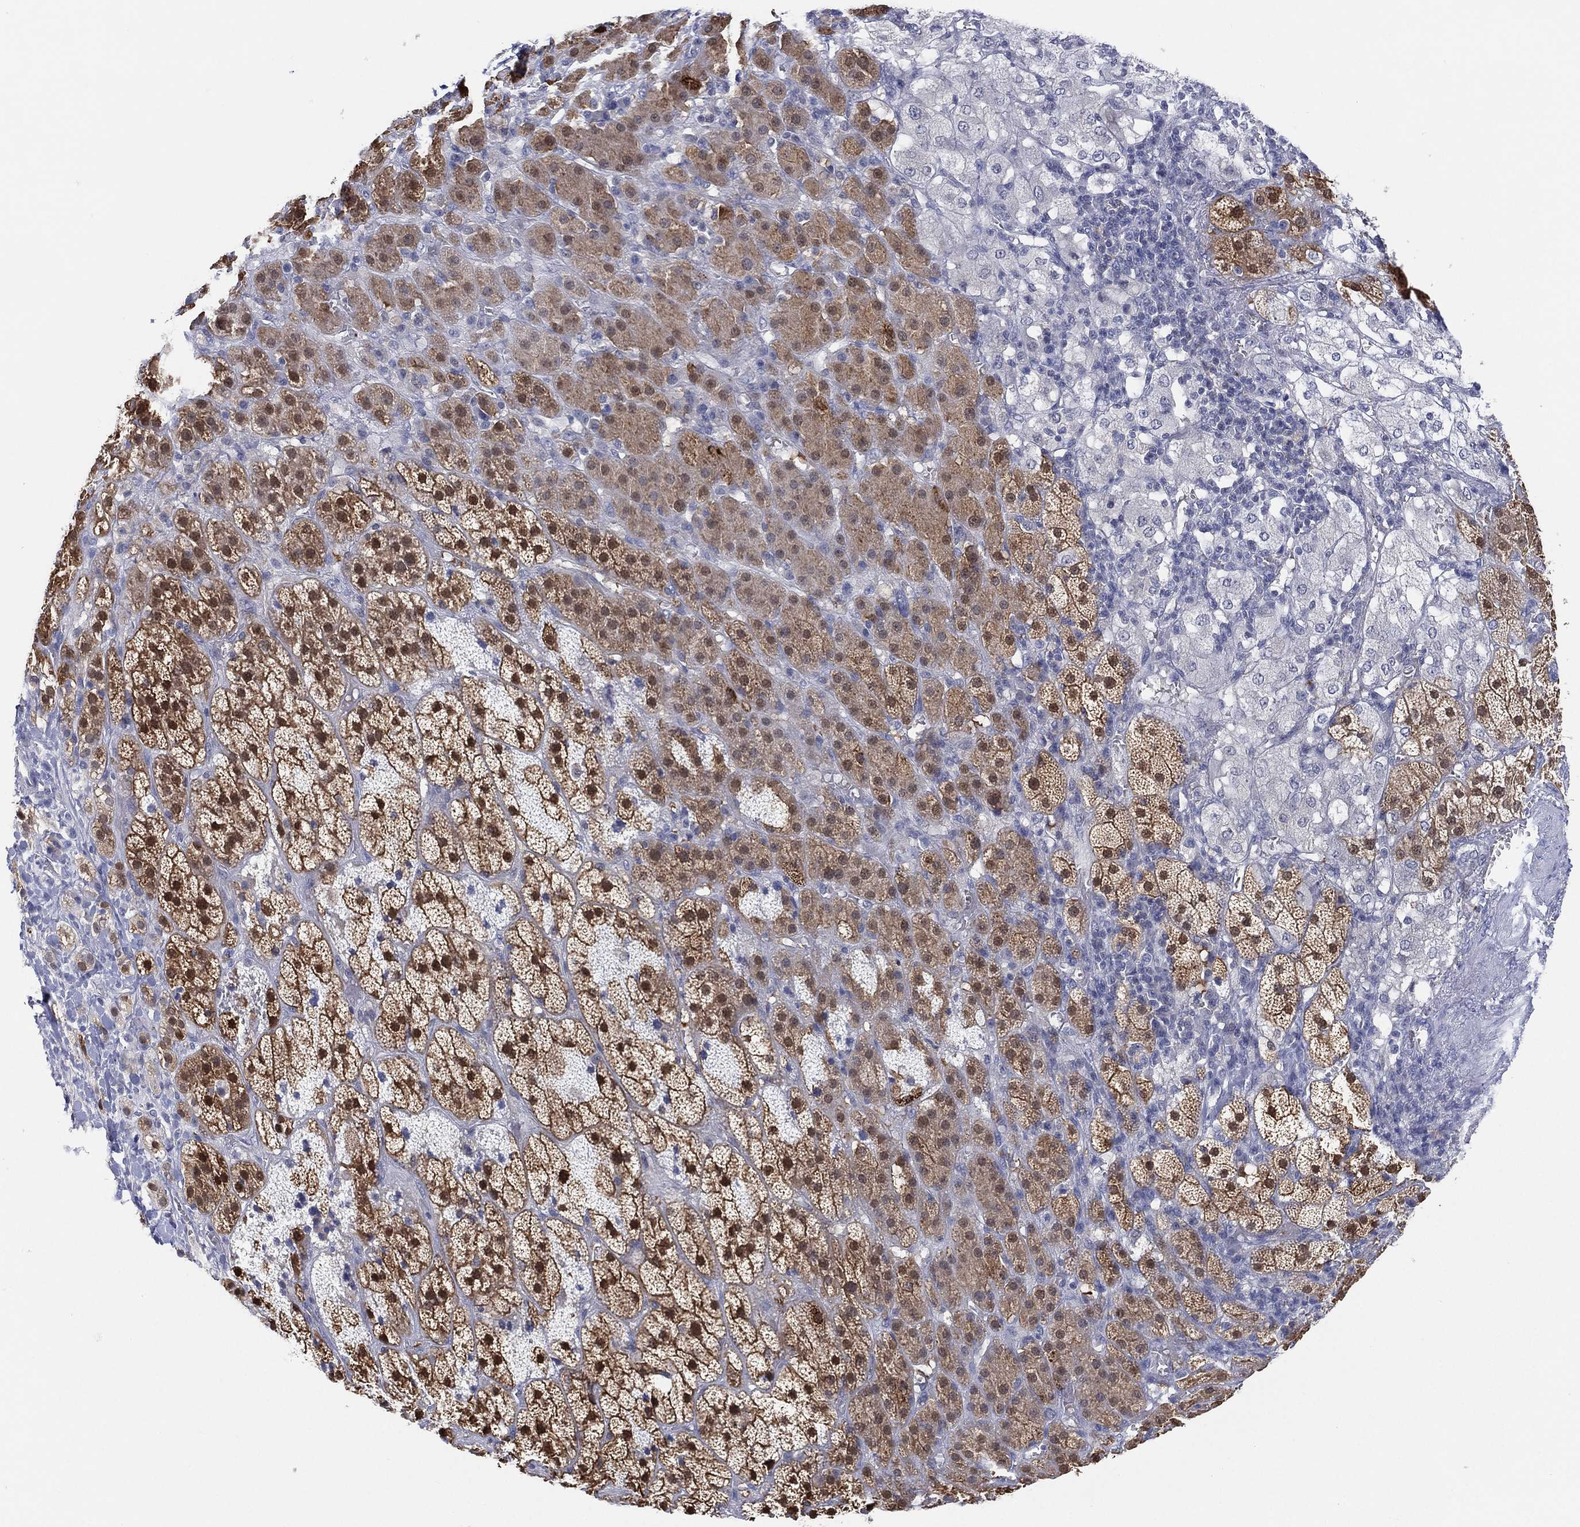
{"staining": {"intensity": "moderate", "quantity": "25%-75%", "location": "cytoplasmic/membranous,nuclear"}, "tissue": "adrenal gland", "cell_type": "Glandular cells", "image_type": "normal", "snomed": [{"axis": "morphology", "description": "Normal tissue, NOS"}, {"axis": "topography", "description": "Adrenal gland"}], "caption": "Immunohistochemical staining of benign human adrenal gland exhibits moderate cytoplasmic/membranous,nuclear protein staining in about 25%-75% of glandular cells. (Stains: DAB in brown, nuclei in blue, Microscopy: brightfield microscopy at high magnification).", "gene": "C5orf46", "patient": {"sex": "male", "age": 70}}